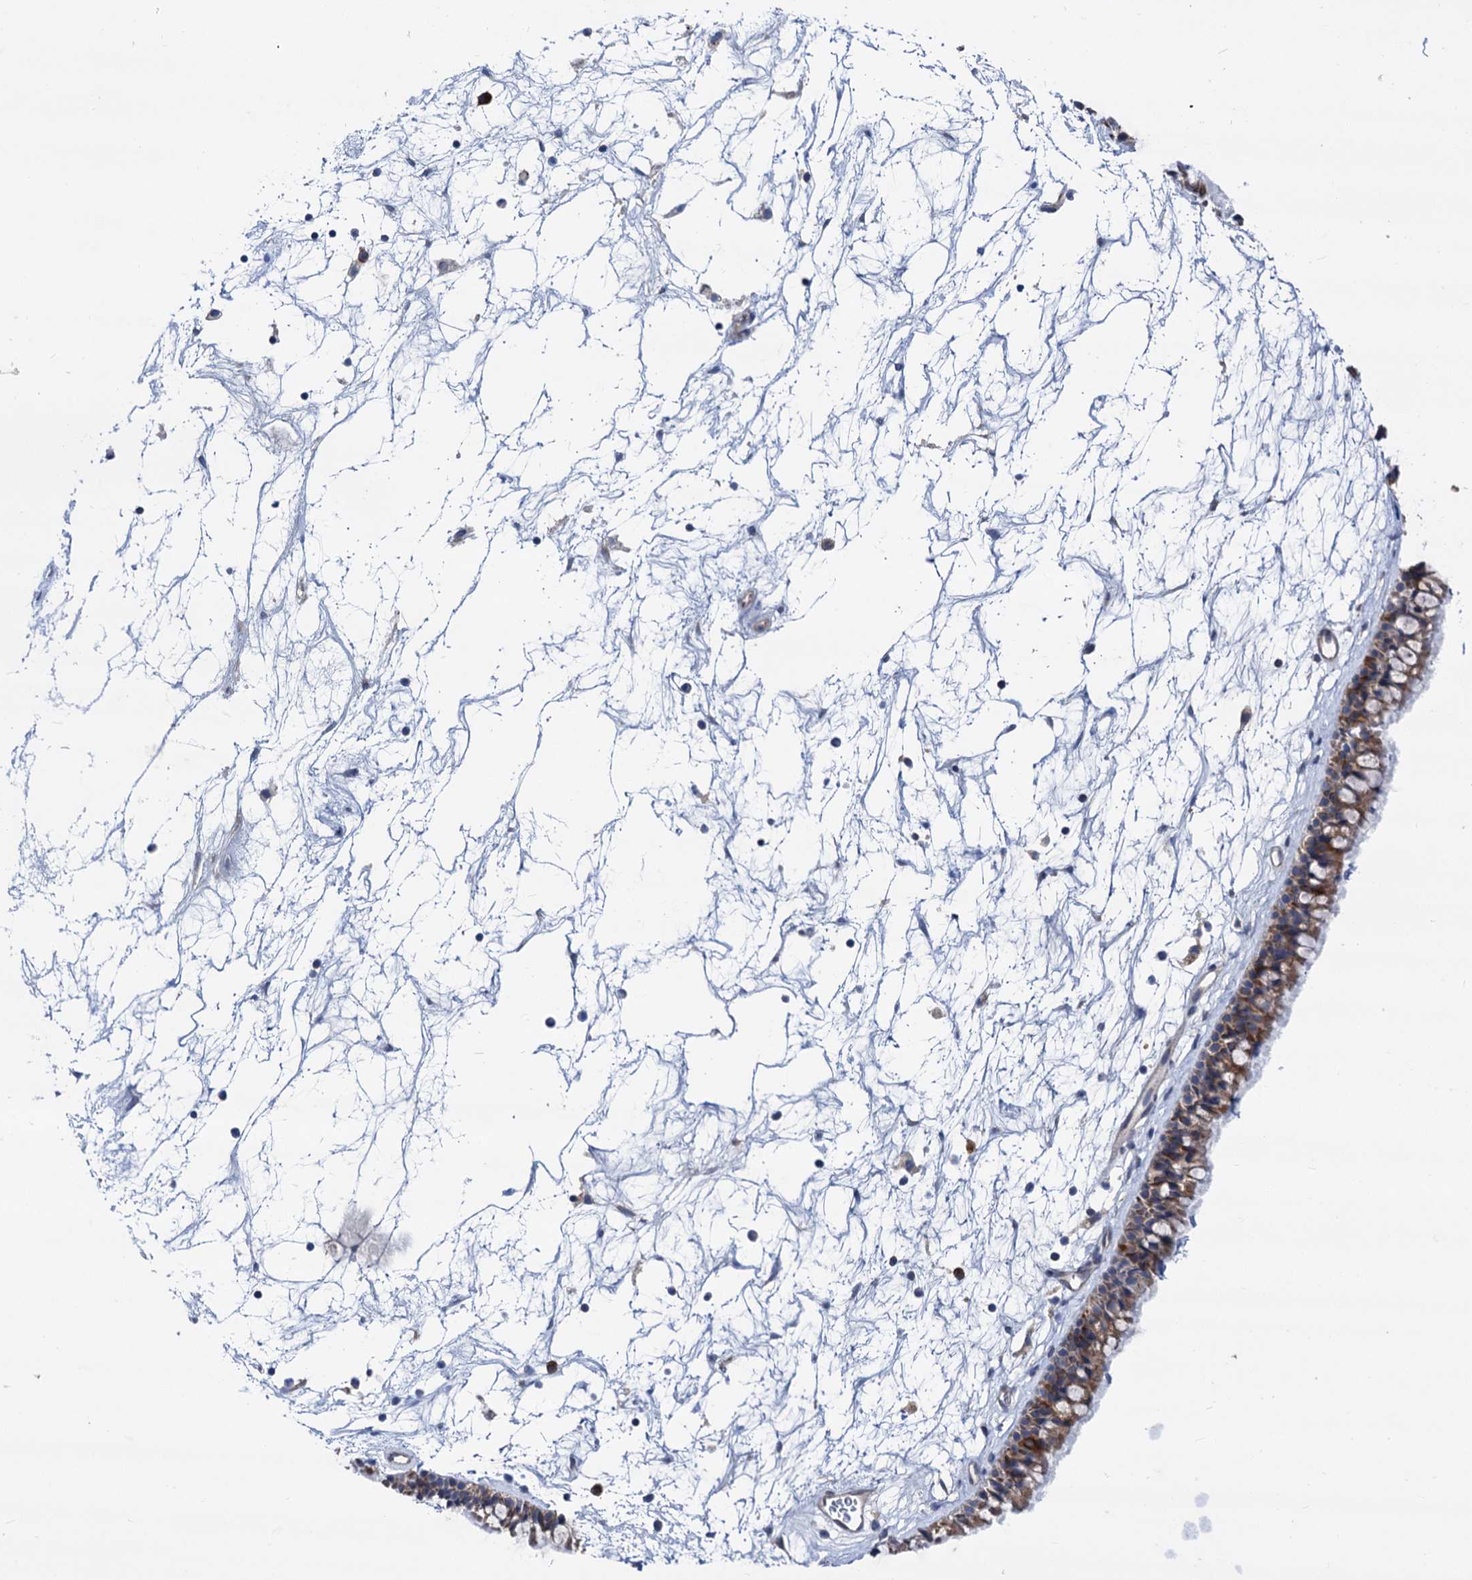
{"staining": {"intensity": "moderate", "quantity": ">75%", "location": "cytoplasmic/membranous"}, "tissue": "nasopharynx", "cell_type": "Respiratory epithelial cells", "image_type": "normal", "snomed": [{"axis": "morphology", "description": "Normal tissue, NOS"}, {"axis": "topography", "description": "Nasopharynx"}], "caption": "Immunohistochemical staining of normal human nasopharynx shows moderate cytoplasmic/membranous protein staining in approximately >75% of respiratory epithelial cells. Using DAB (brown) and hematoxylin (blue) stains, captured at high magnification using brightfield microscopy.", "gene": "ZNRD2", "patient": {"sex": "male", "age": 64}}